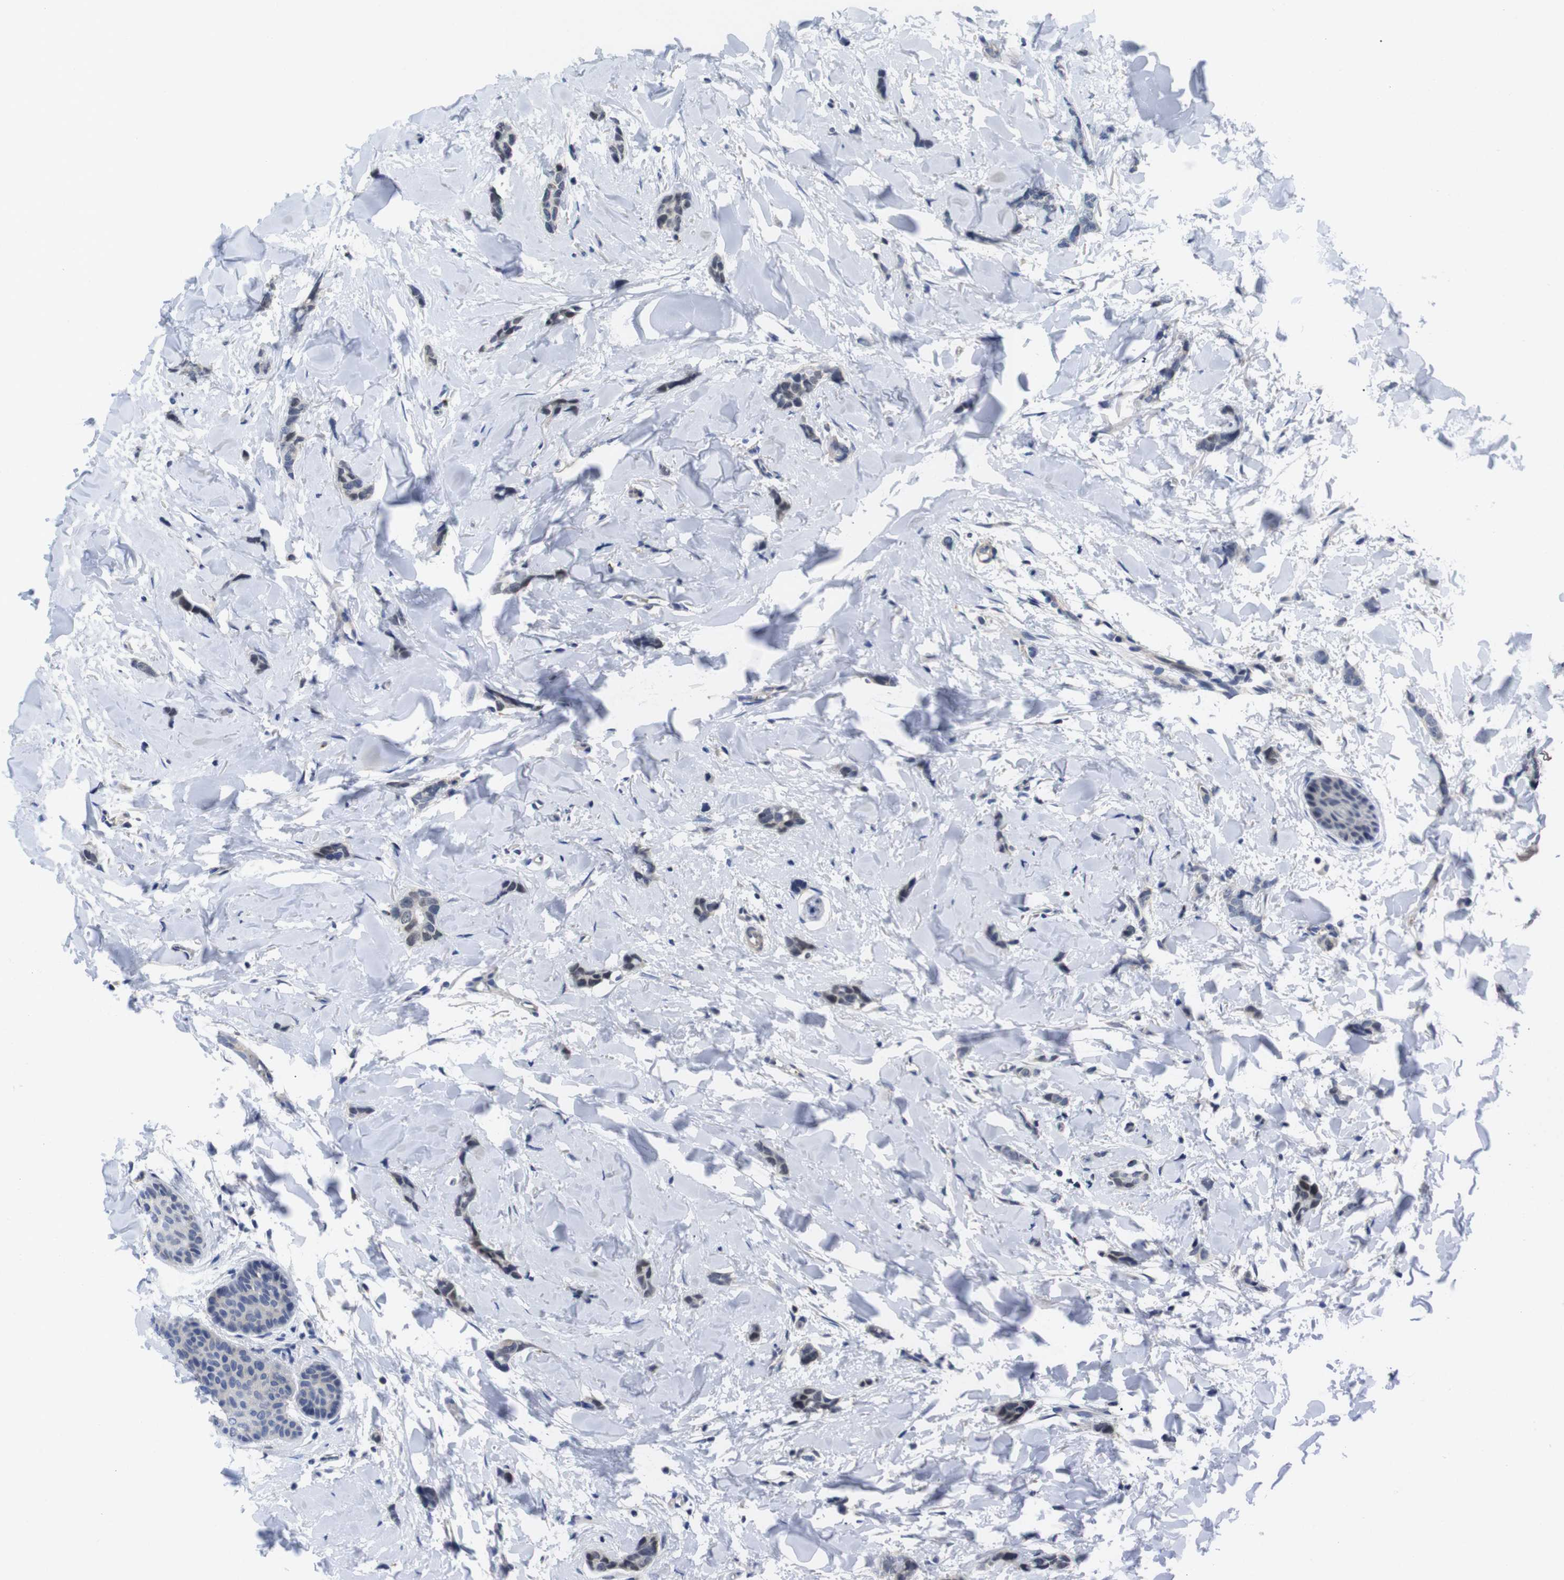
{"staining": {"intensity": "weak", "quantity": "<25%", "location": "nuclear"}, "tissue": "breast cancer", "cell_type": "Tumor cells", "image_type": "cancer", "snomed": [{"axis": "morphology", "description": "Lobular carcinoma"}, {"axis": "topography", "description": "Skin"}, {"axis": "topography", "description": "Breast"}], "caption": "Immunohistochemistry of lobular carcinoma (breast) demonstrates no staining in tumor cells.", "gene": "FNTA", "patient": {"sex": "female", "age": 46}}